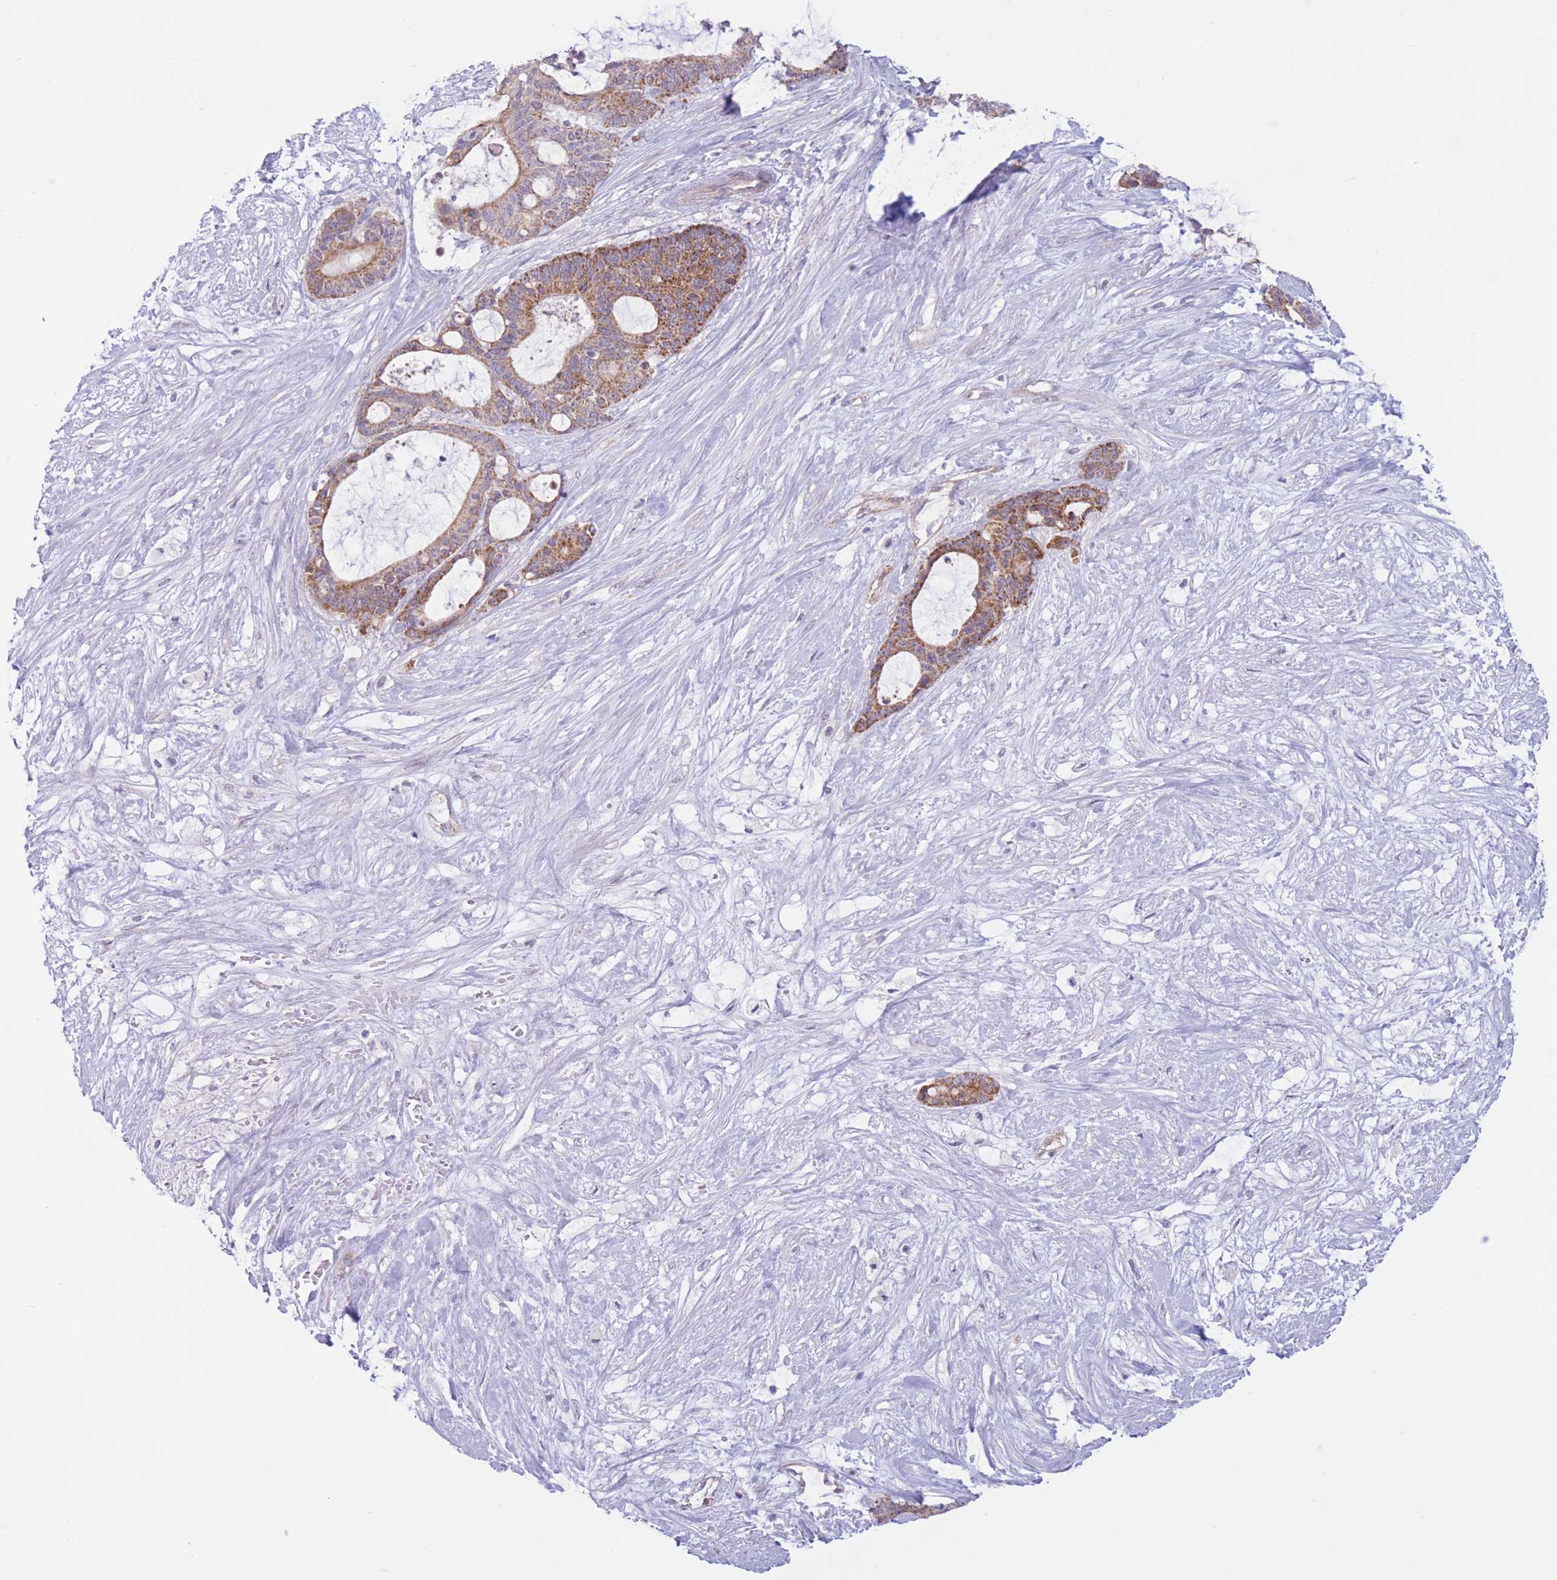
{"staining": {"intensity": "moderate", "quantity": ">75%", "location": "cytoplasmic/membranous"}, "tissue": "liver cancer", "cell_type": "Tumor cells", "image_type": "cancer", "snomed": [{"axis": "morphology", "description": "Normal tissue, NOS"}, {"axis": "morphology", "description": "Cholangiocarcinoma"}, {"axis": "topography", "description": "Liver"}, {"axis": "topography", "description": "Peripheral nerve tissue"}], "caption": "High-magnification brightfield microscopy of liver cholangiocarcinoma stained with DAB (brown) and counterstained with hematoxylin (blue). tumor cells exhibit moderate cytoplasmic/membranous positivity is identified in about>75% of cells.", "gene": "MRPS31", "patient": {"sex": "female", "age": 73}}